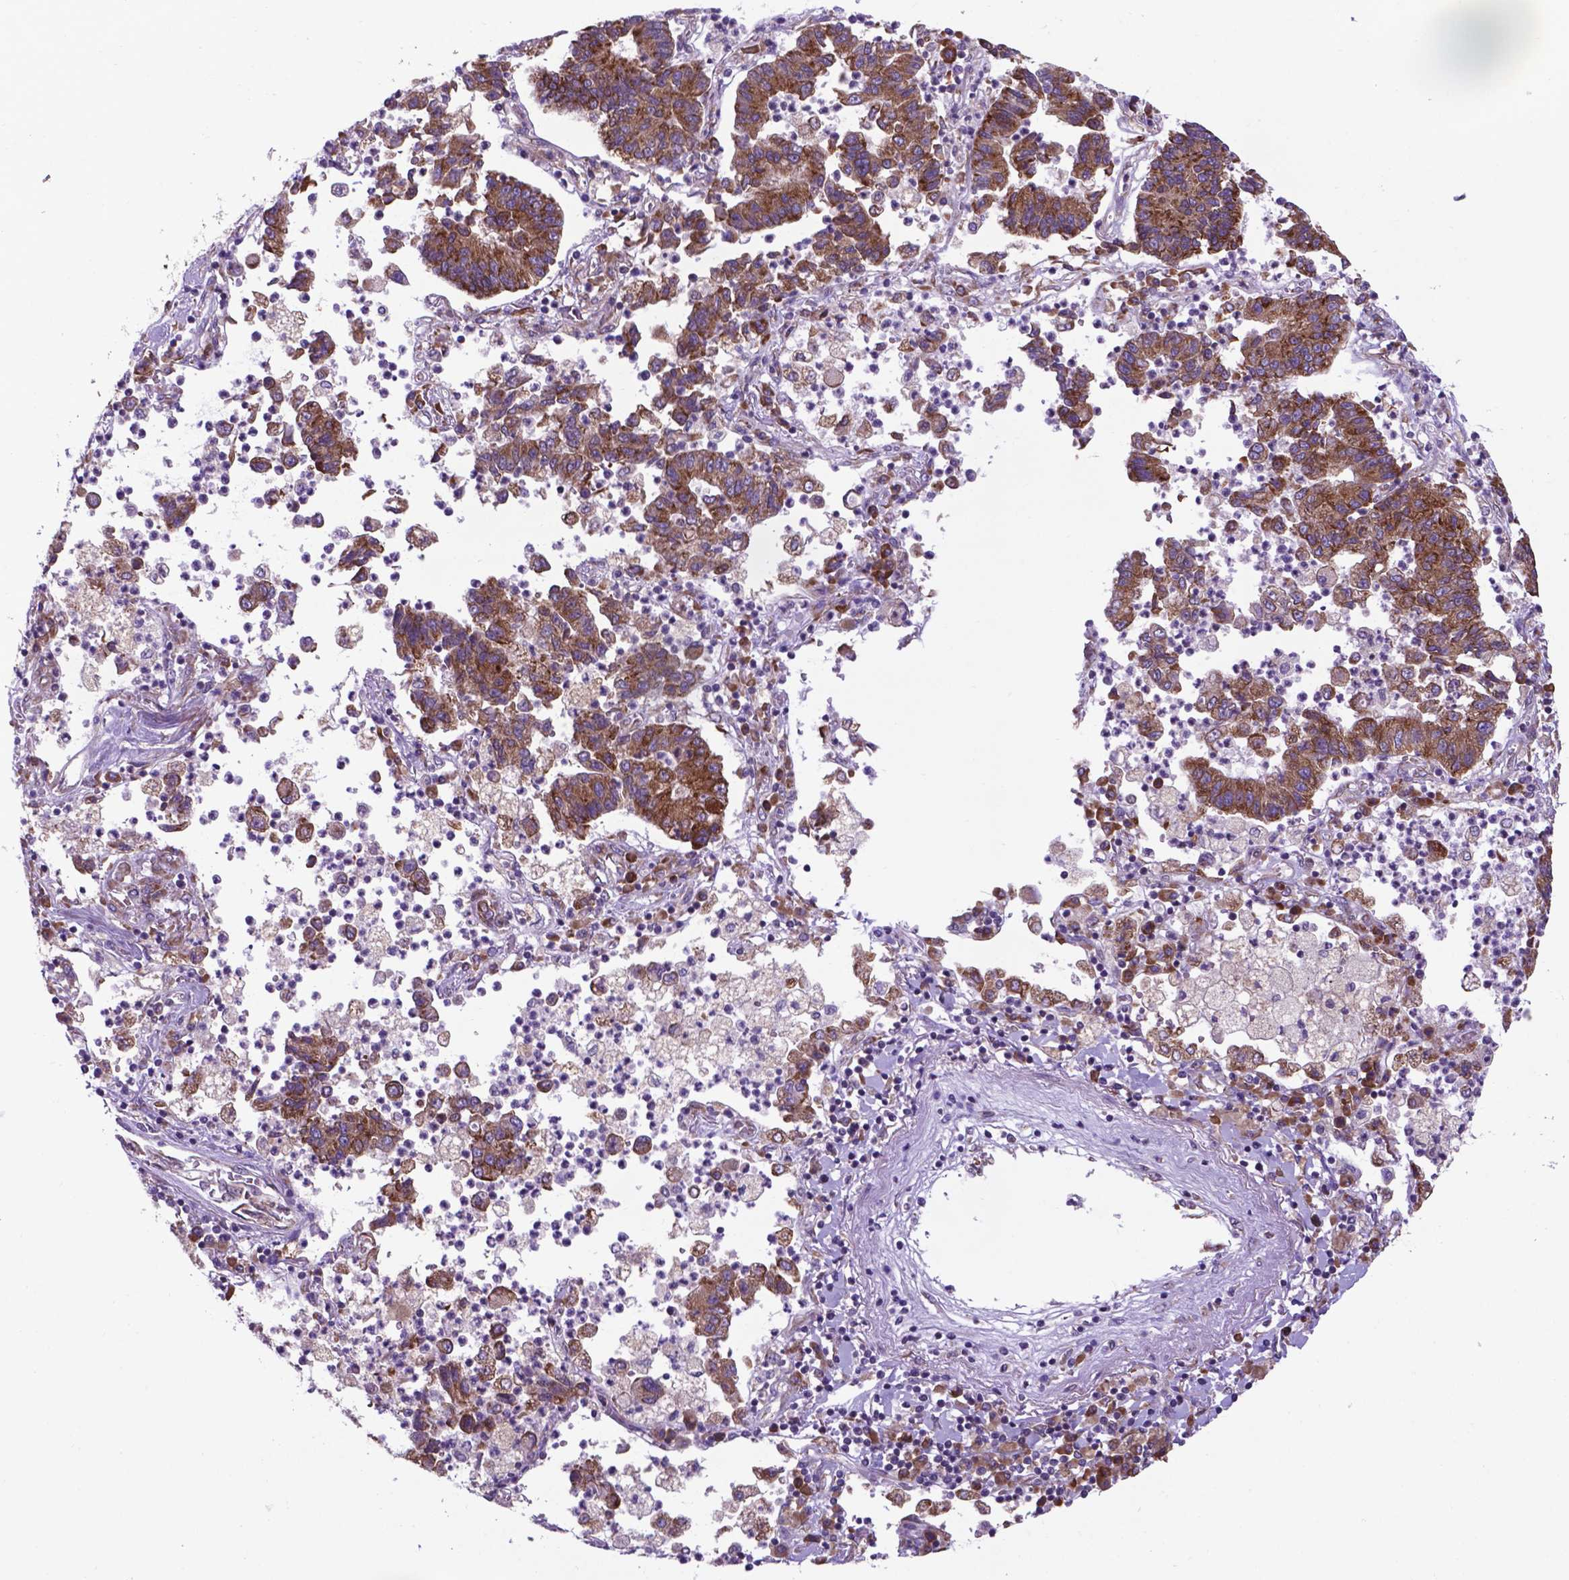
{"staining": {"intensity": "moderate", "quantity": ">75%", "location": "cytoplasmic/membranous"}, "tissue": "lung cancer", "cell_type": "Tumor cells", "image_type": "cancer", "snomed": [{"axis": "morphology", "description": "Adenocarcinoma, NOS"}, {"axis": "topography", "description": "Lung"}], "caption": "Brown immunohistochemical staining in lung cancer (adenocarcinoma) reveals moderate cytoplasmic/membranous staining in about >75% of tumor cells.", "gene": "WDR83OS", "patient": {"sex": "female", "age": 57}}